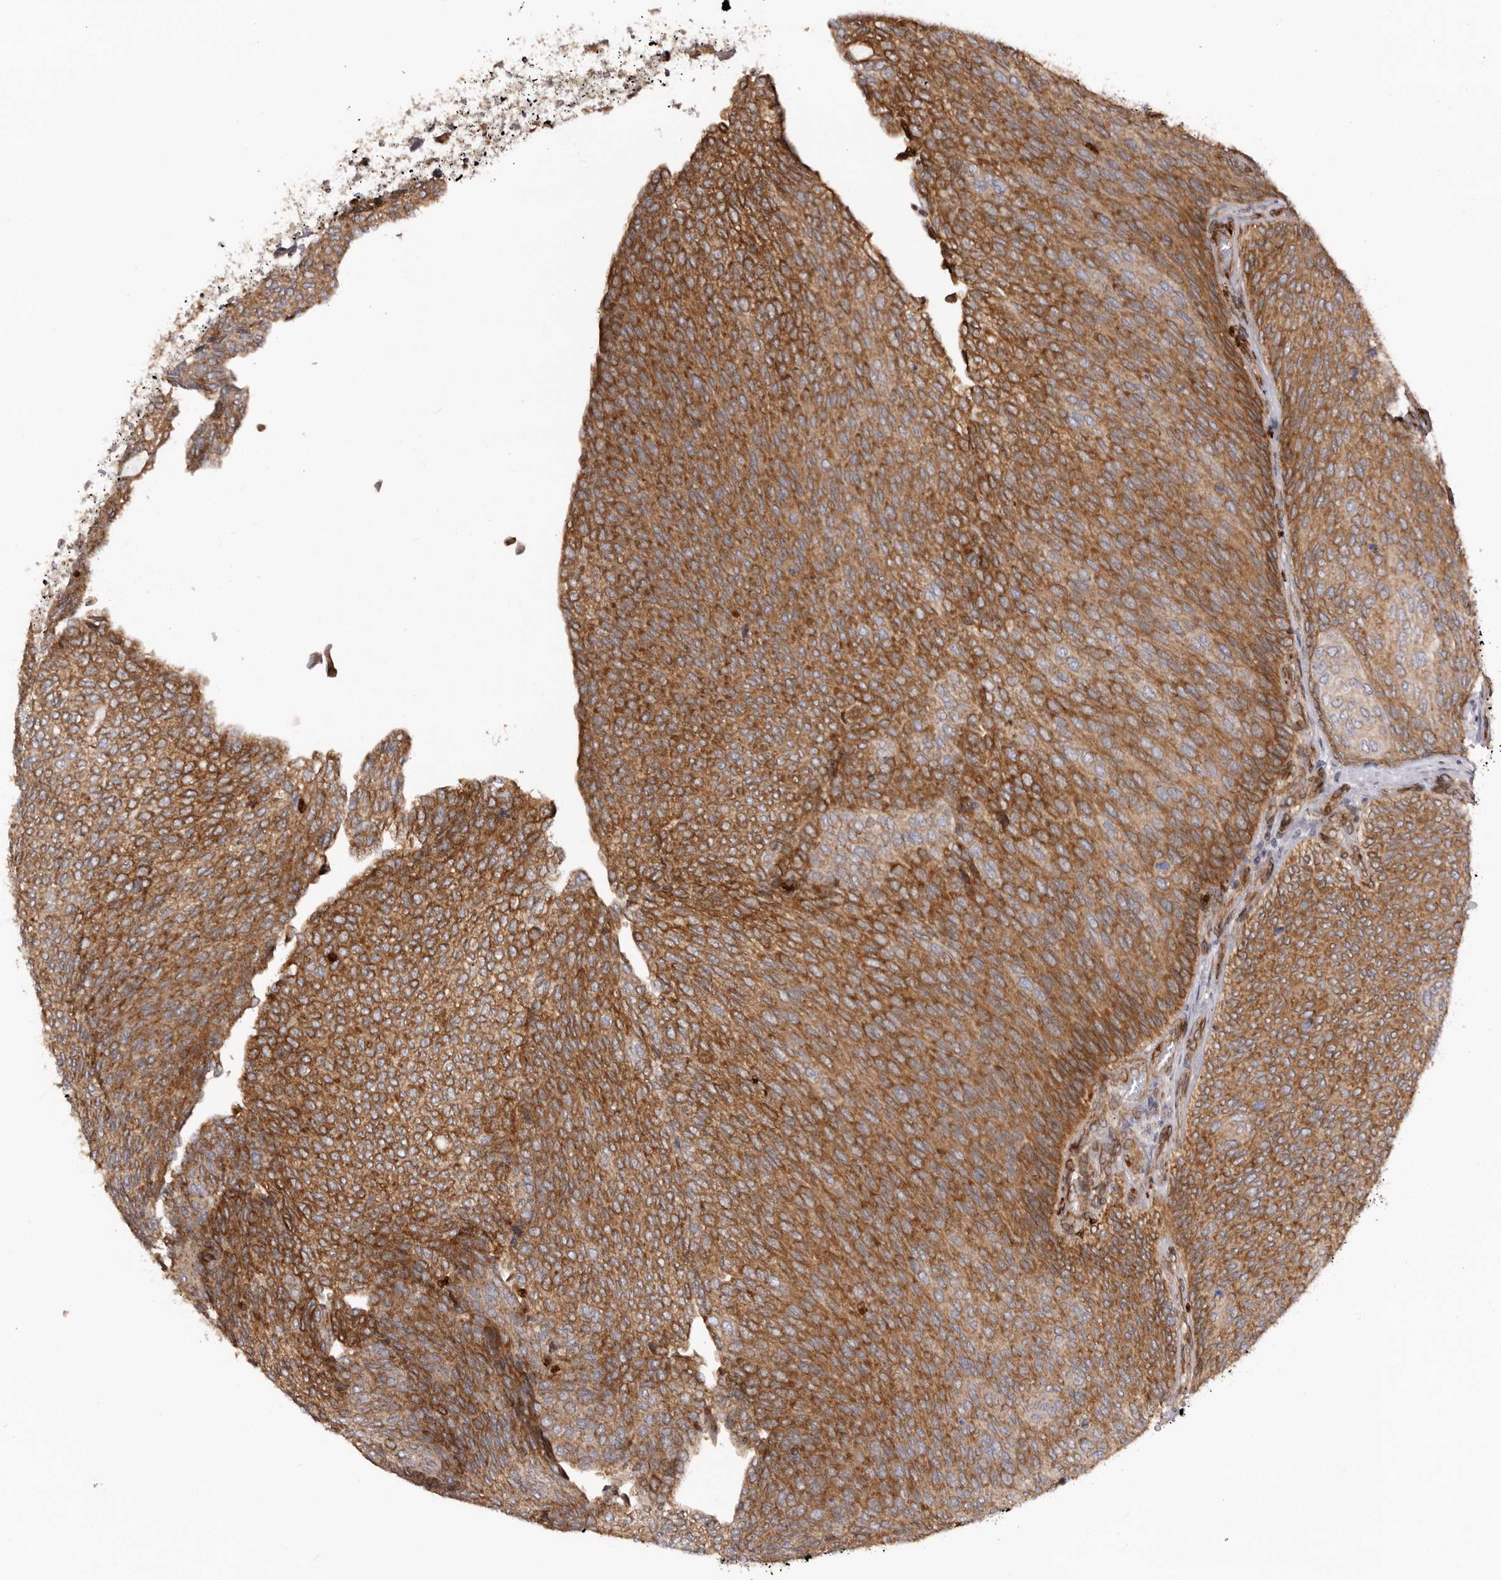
{"staining": {"intensity": "strong", "quantity": ">75%", "location": "cytoplasmic/membranous"}, "tissue": "urothelial cancer", "cell_type": "Tumor cells", "image_type": "cancer", "snomed": [{"axis": "morphology", "description": "Urothelial carcinoma, Low grade"}, {"axis": "topography", "description": "Urinary bladder"}], "caption": "Strong cytoplasmic/membranous staining is seen in approximately >75% of tumor cells in urothelial cancer. The protein is shown in brown color, while the nuclei are stained blue.", "gene": "C4orf3", "patient": {"sex": "female", "age": 79}}